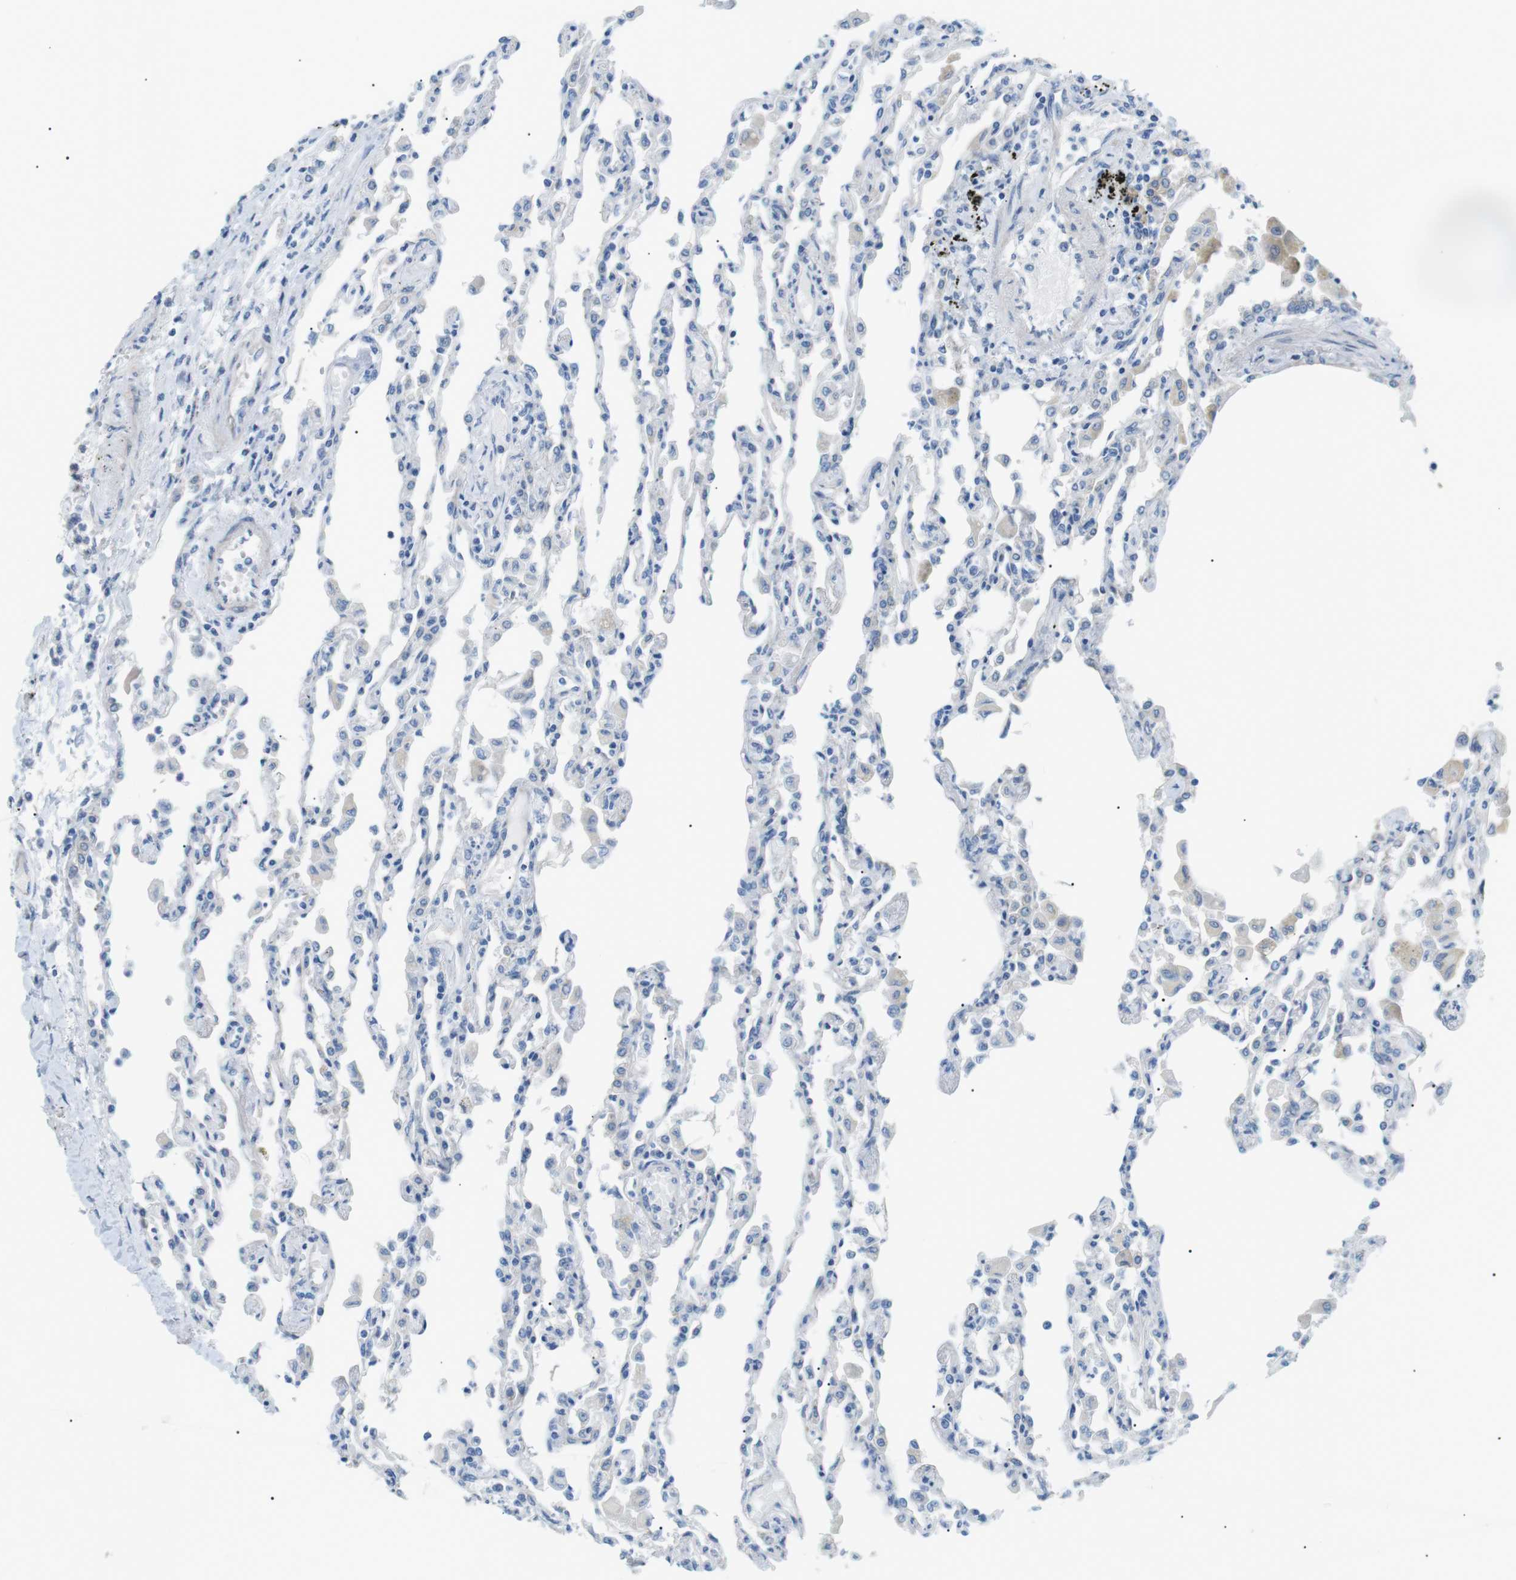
{"staining": {"intensity": "negative", "quantity": "none", "location": "none"}, "tissue": "lung", "cell_type": "Alveolar cells", "image_type": "normal", "snomed": [{"axis": "morphology", "description": "Normal tissue, NOS"}, {"axis": "topography", "description": "Bronchus"}, {"axis": "topography", "description": "Lung"}], "caption": "Unremarkable lung was stained to show a protein in brown. There is no significant positivity in alveolar cells. Brightfield microscopy of immunohistochemistry stained with DAB (brown) and hematoxylin (blue), captured at high magnification.", "gene": "MTARC2", "patient": {"sex": "female", "age": 49}}